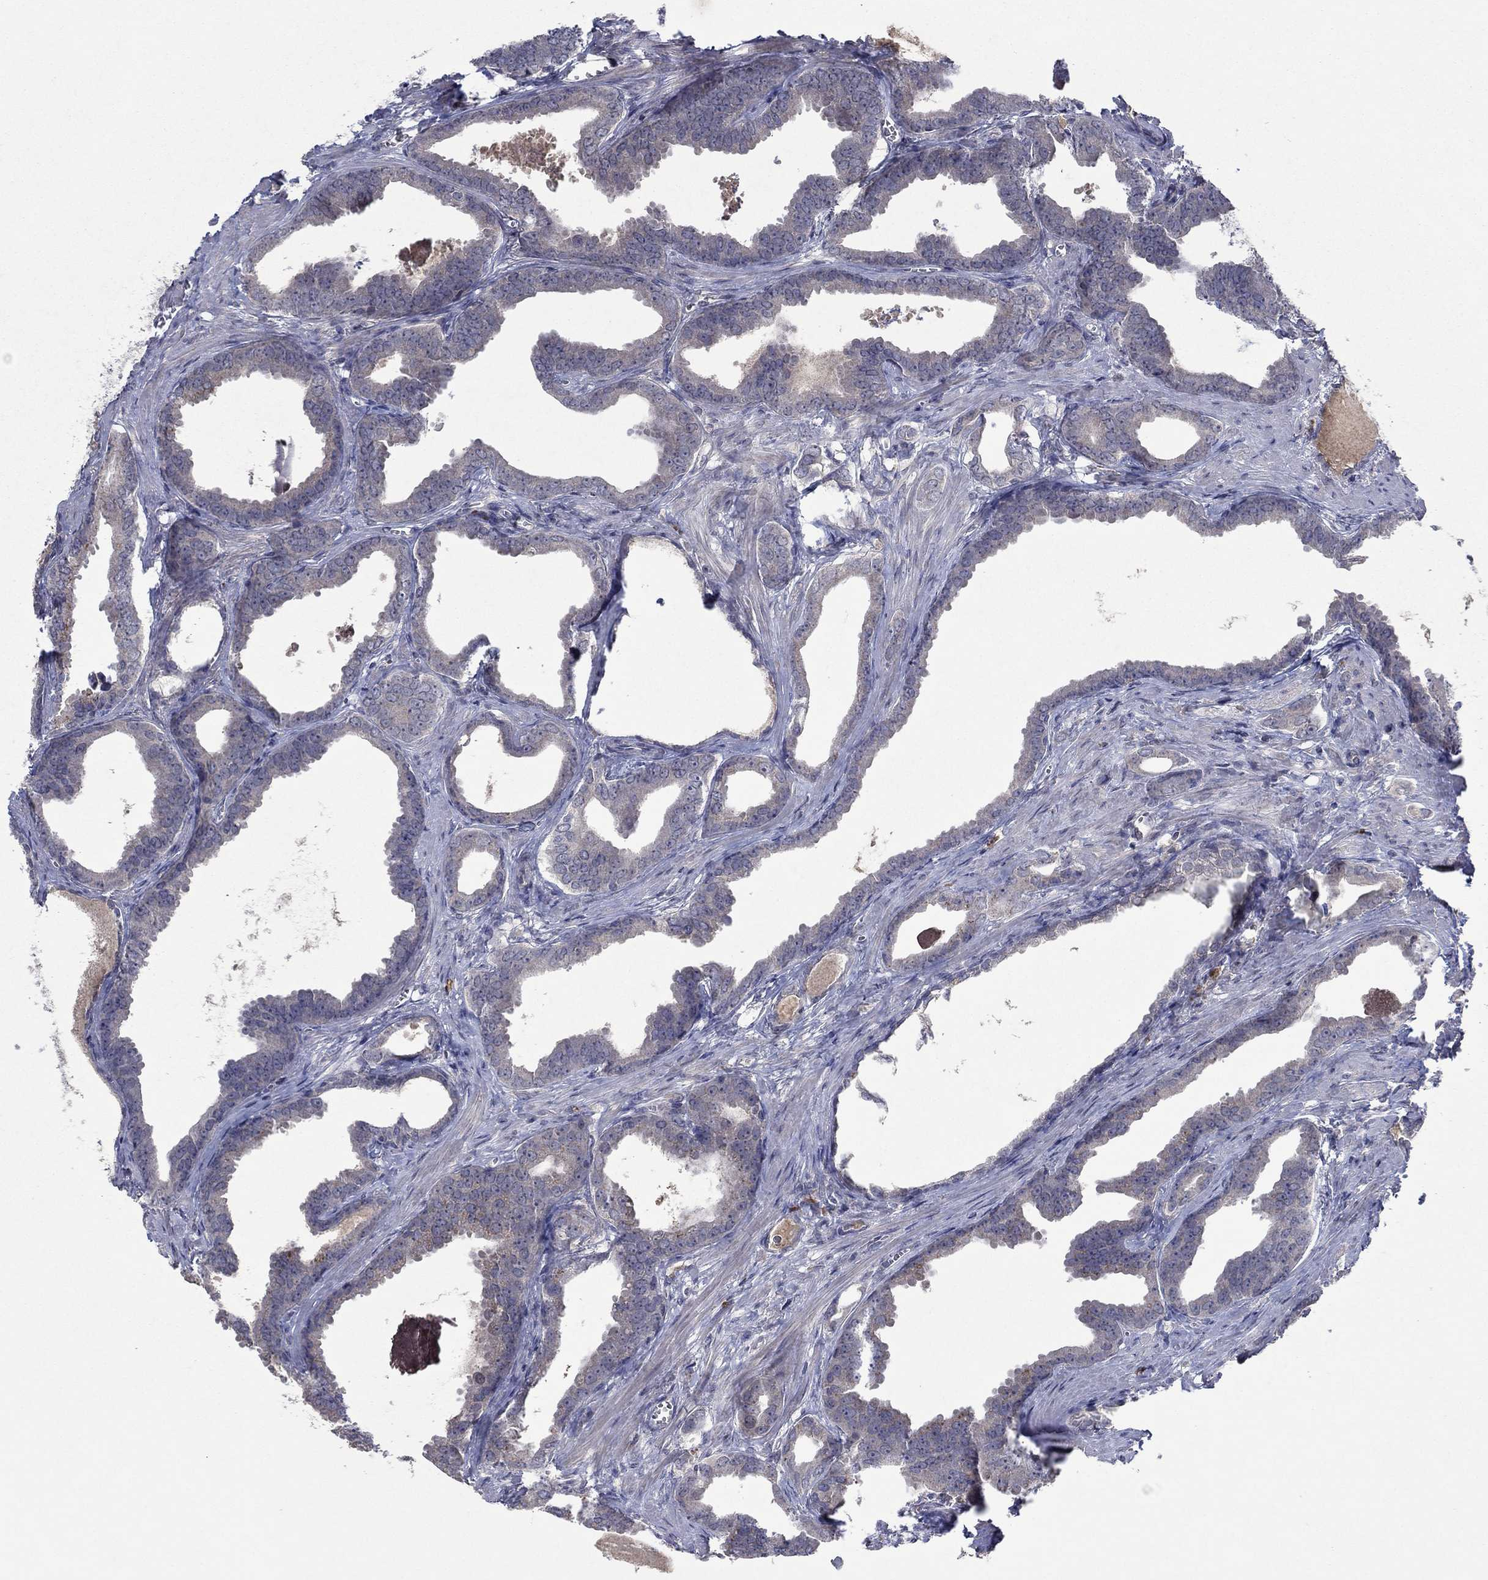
{"staining": {"intensity": "negative", "quantity": "none", "location": "none"}, "tissue": "prostate cancer", "cell_type": "Tumor cells", "image_type": "cancer", "snomed": [{"axis": "morphology", "description": "Adenocarcinoma, NOS"}, {"axis": "topography", "description": "Prostate"}], "caption": "A micrograph of prostate cancer (adenocarcinoma) stained for a protein exhibits no brown staining in tumor cells. (IHC, brightfield microscopy, high magnification).", "gene": "IL4", "patient": {"sex": "male", "age": 66}}